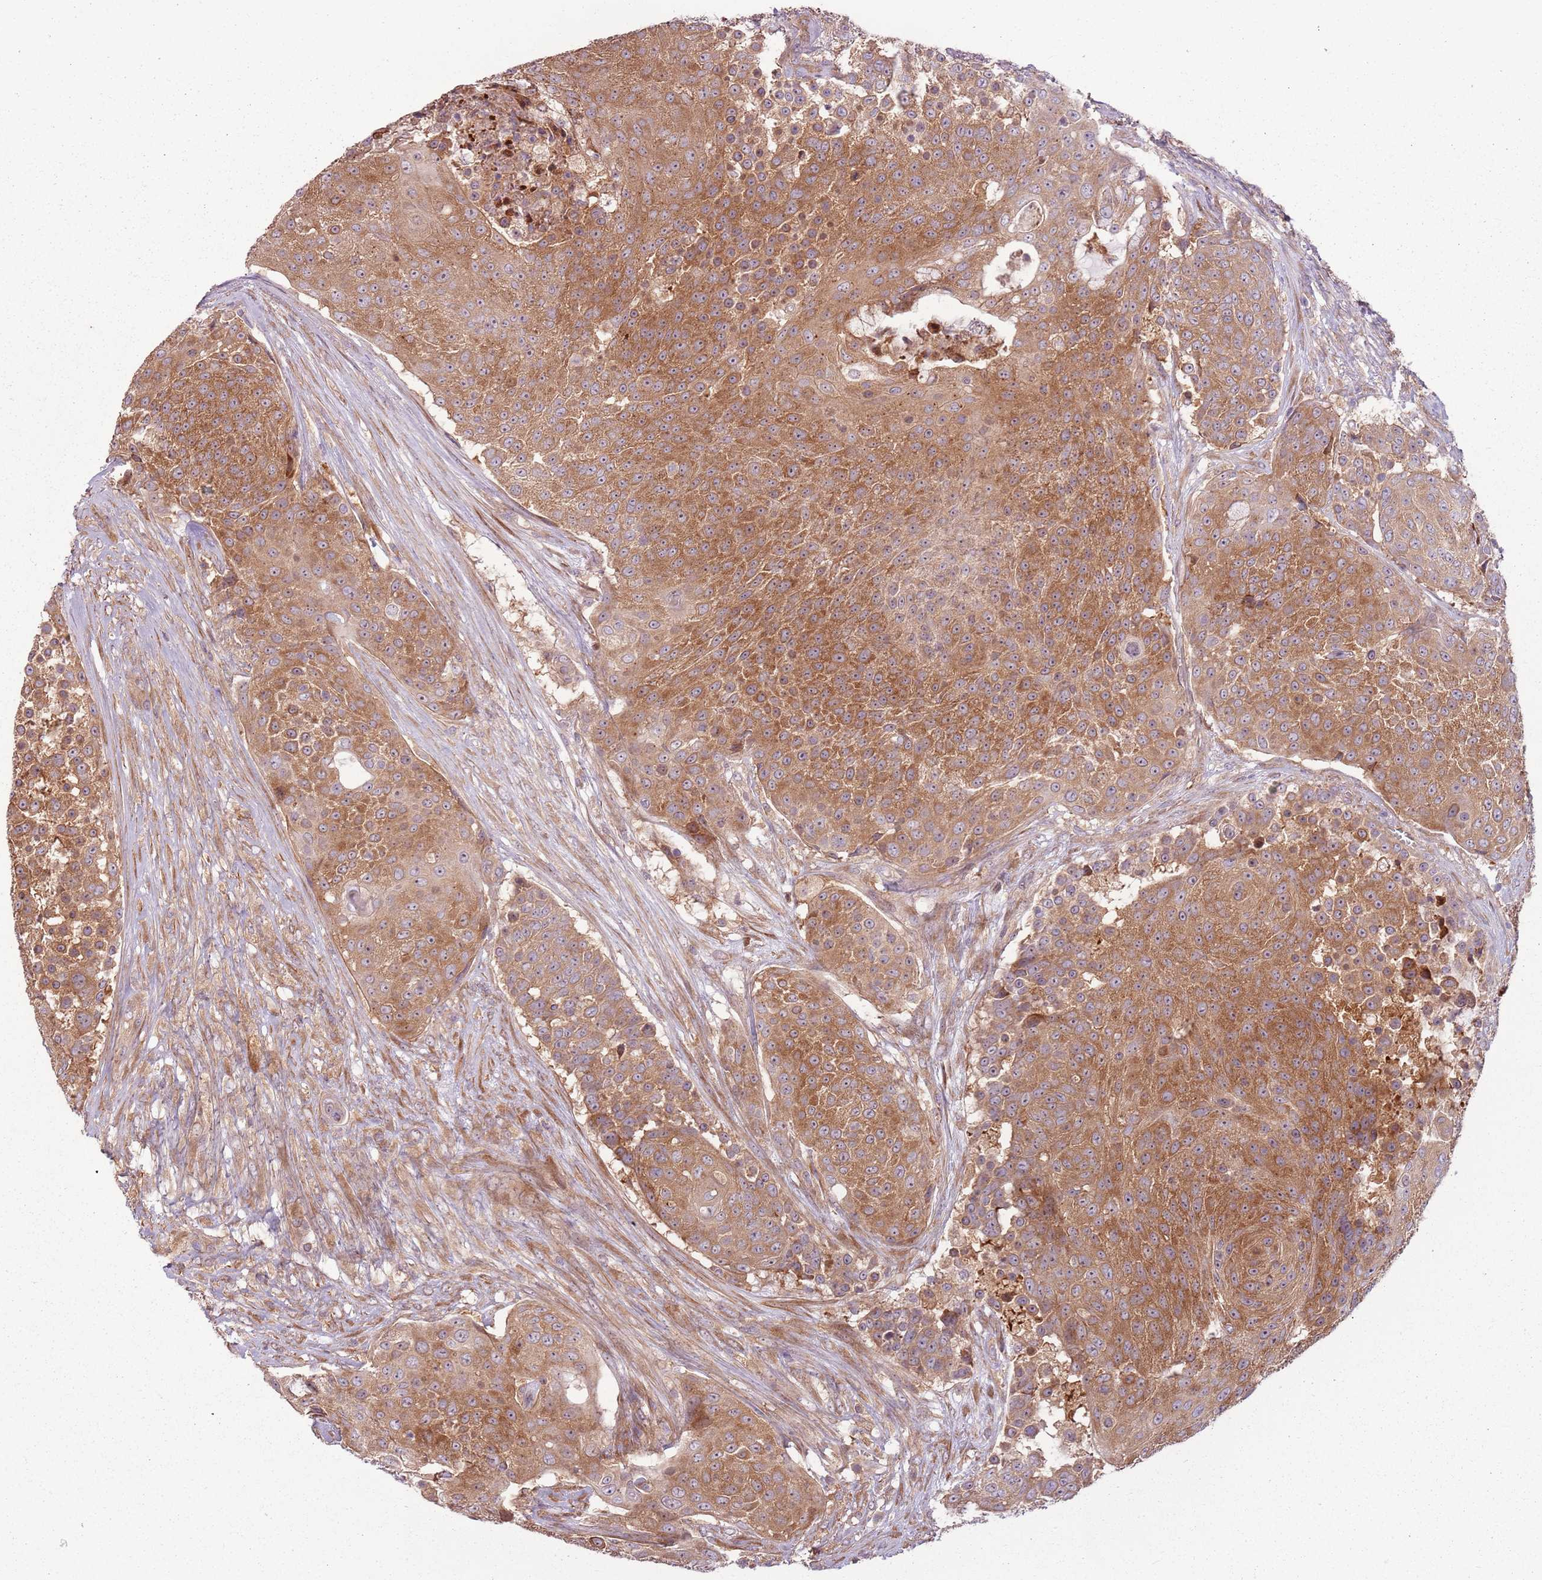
{"staining": {"intensity": "moderate", "quantity": ">75%", "location": "cytoplasmic/membranous,nuclear"}, "tissue": "urothelial cancer", "cell_type": "Tumor cells", "image_type": "cancer", "snomed": [{"axis": "morphology", "description": "Urothelial carcinoma, High grade"}, {"axis": "topography", "description": "Urinary bladder"}], "caption": "Protein staining displays moderate cytoplasmic/membranous and nuclear staining in about >75% of tumor cells in high-grade urothelial carcinoma.", "gene": "RPL21", "patient": {"sex": "female", "age": 63}}